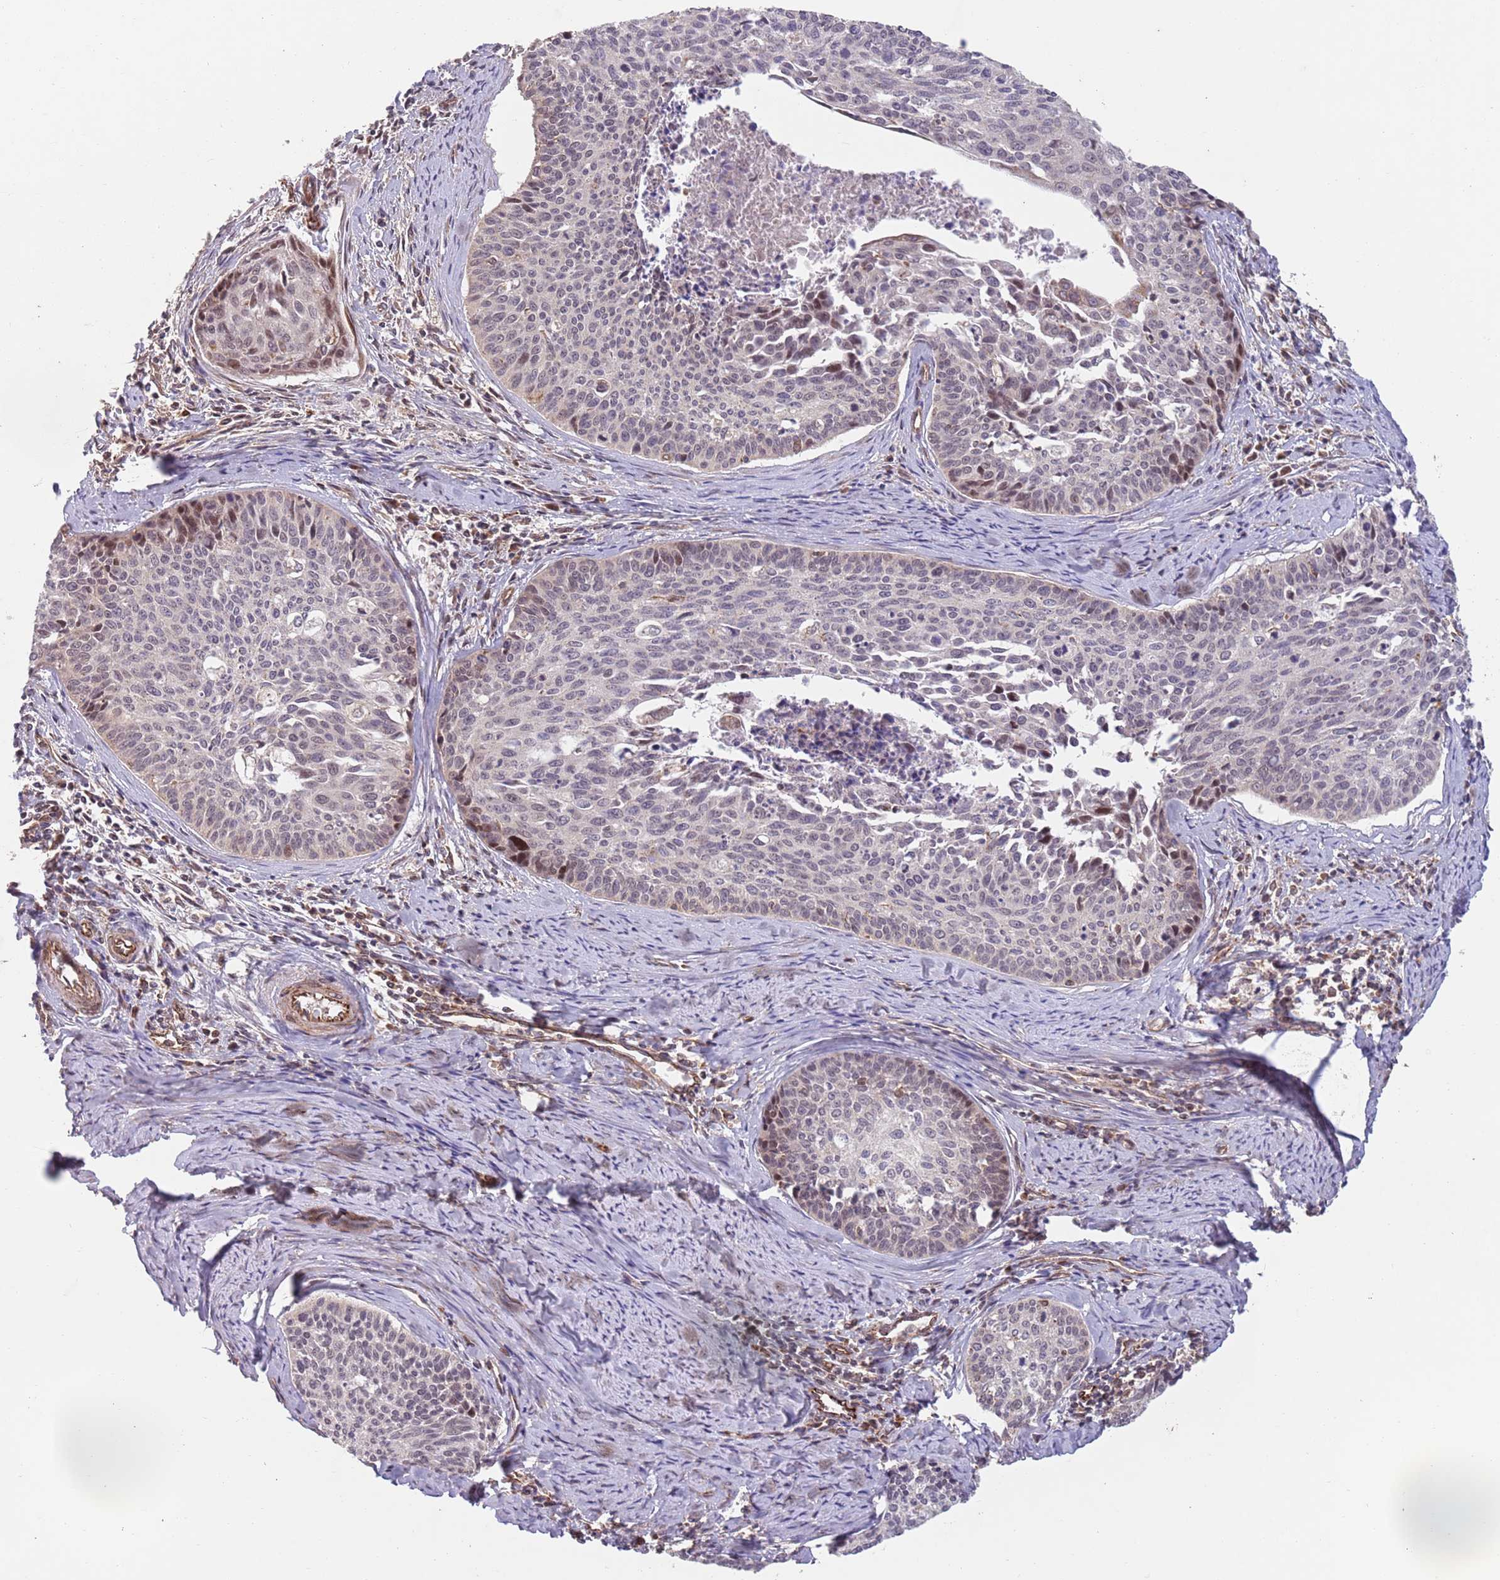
{"staining": {"intensity": "moderate", "quantity": "<25%", "location": "nuclear"}, "tissue": "cervical cancer", "cell_type": "Tumor cells", "image_type": "cancer", "snomed": [{"axis": "morphology", "description": "Squamous cell carcinoma, NOS"}, {"axis": "topography", "description": "Cervix"}], "caption": "Tumor cells reveal low levels of moderate nuclear expression in about <25% of cells in squamous cell carcinoma (cervical). The staining was performed using DAB, with brown indicating positive protein expression. Nuclei are stained blue with hematoxylin.", "gene": "CHD9", "patient": {"sex": "female", "age": 55}}